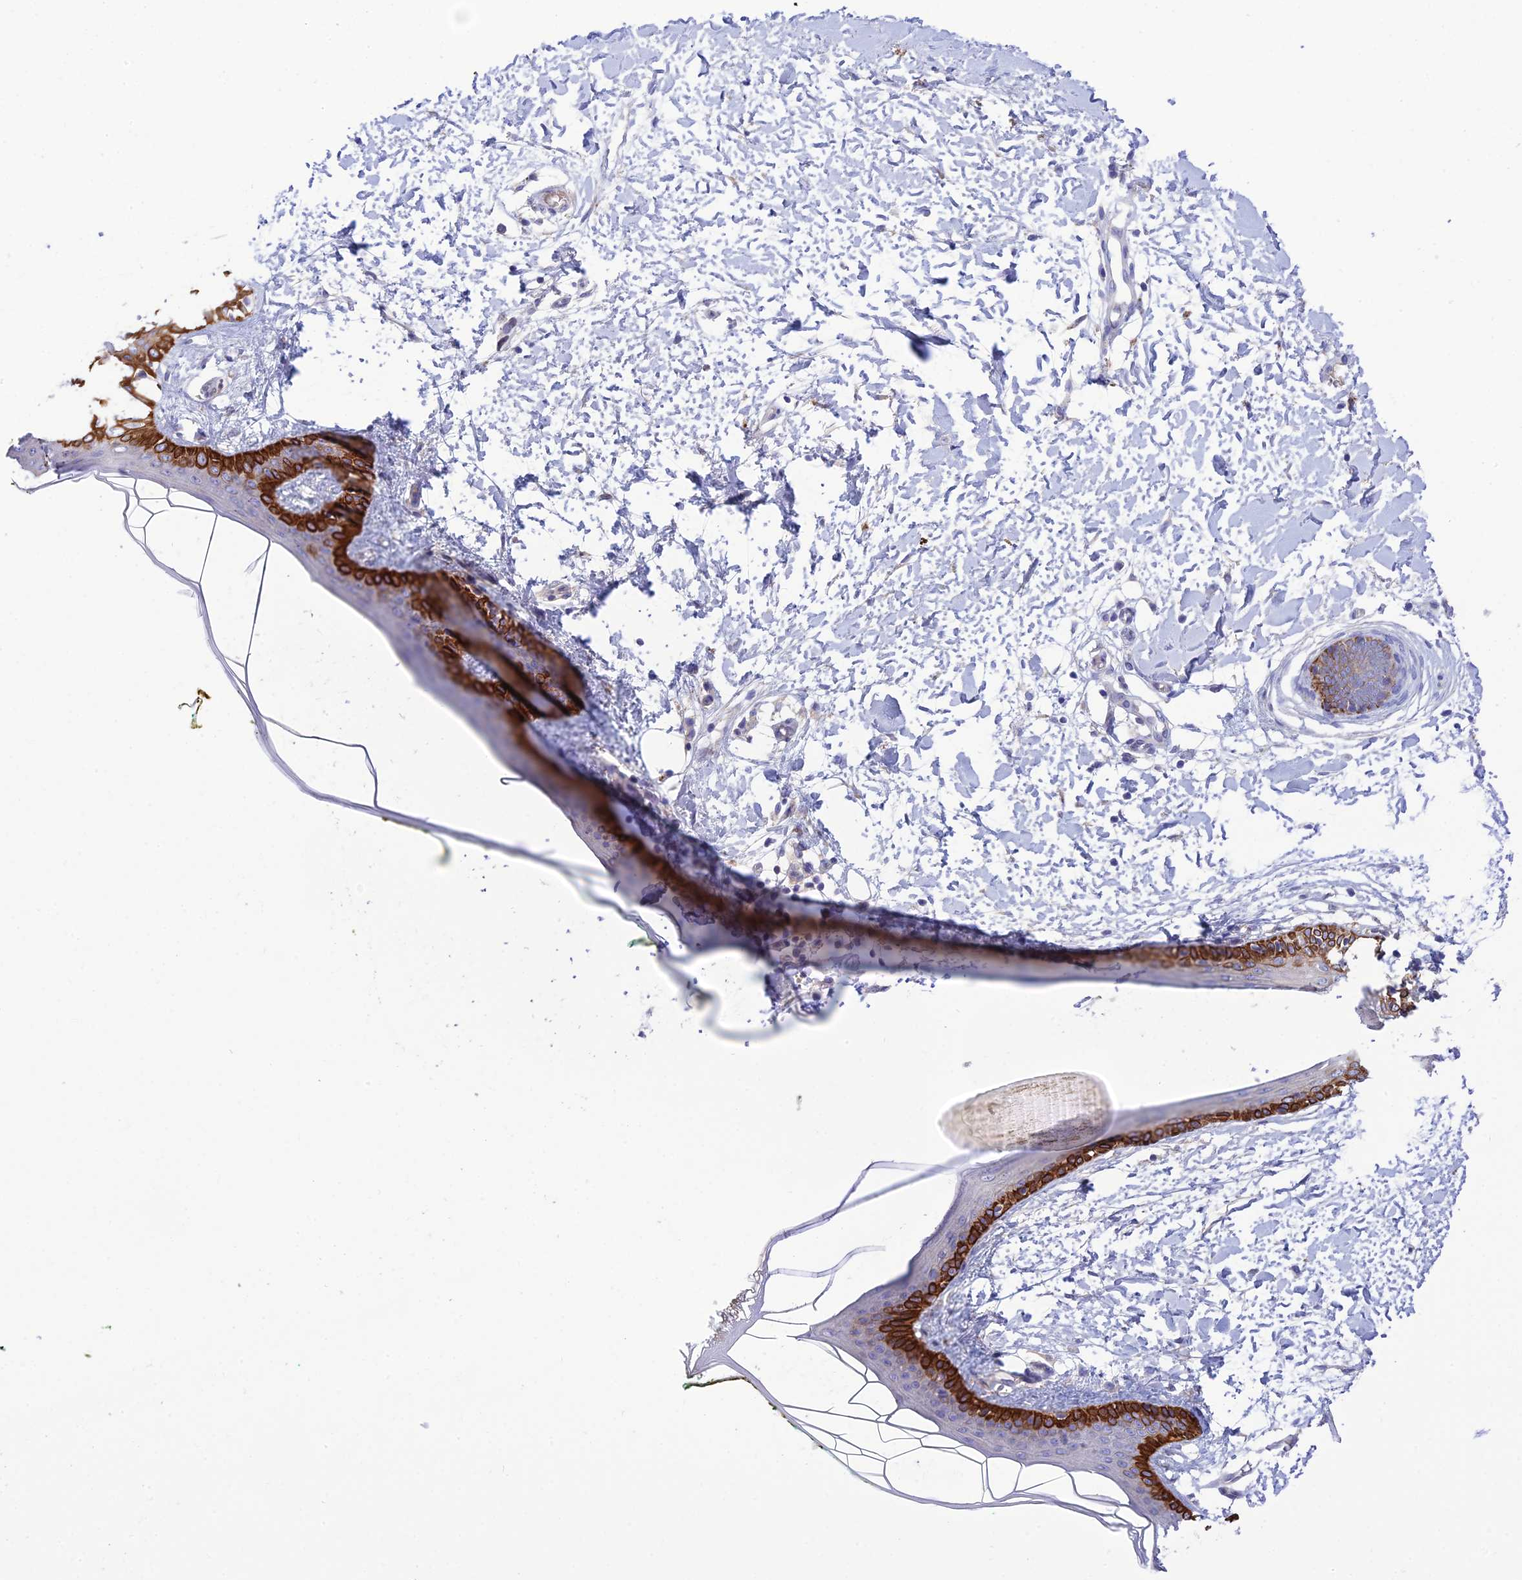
{"staining": {"intensity": "negative", "quantity": "none", "location": "none"}, "tissue": "skin", "cell_type": "Fibroblasts", "image_type": "normal", "snomed": [{"axis": "morphology", "description": "Normal tissue, NOS"}, {"axis": "topography", "description": "Skin"}], "caption": "Fibroblasts show no significant protein staining in benign skin.", "gene": "CCDC157", "patient": {"sex": "female", "age": 34}}